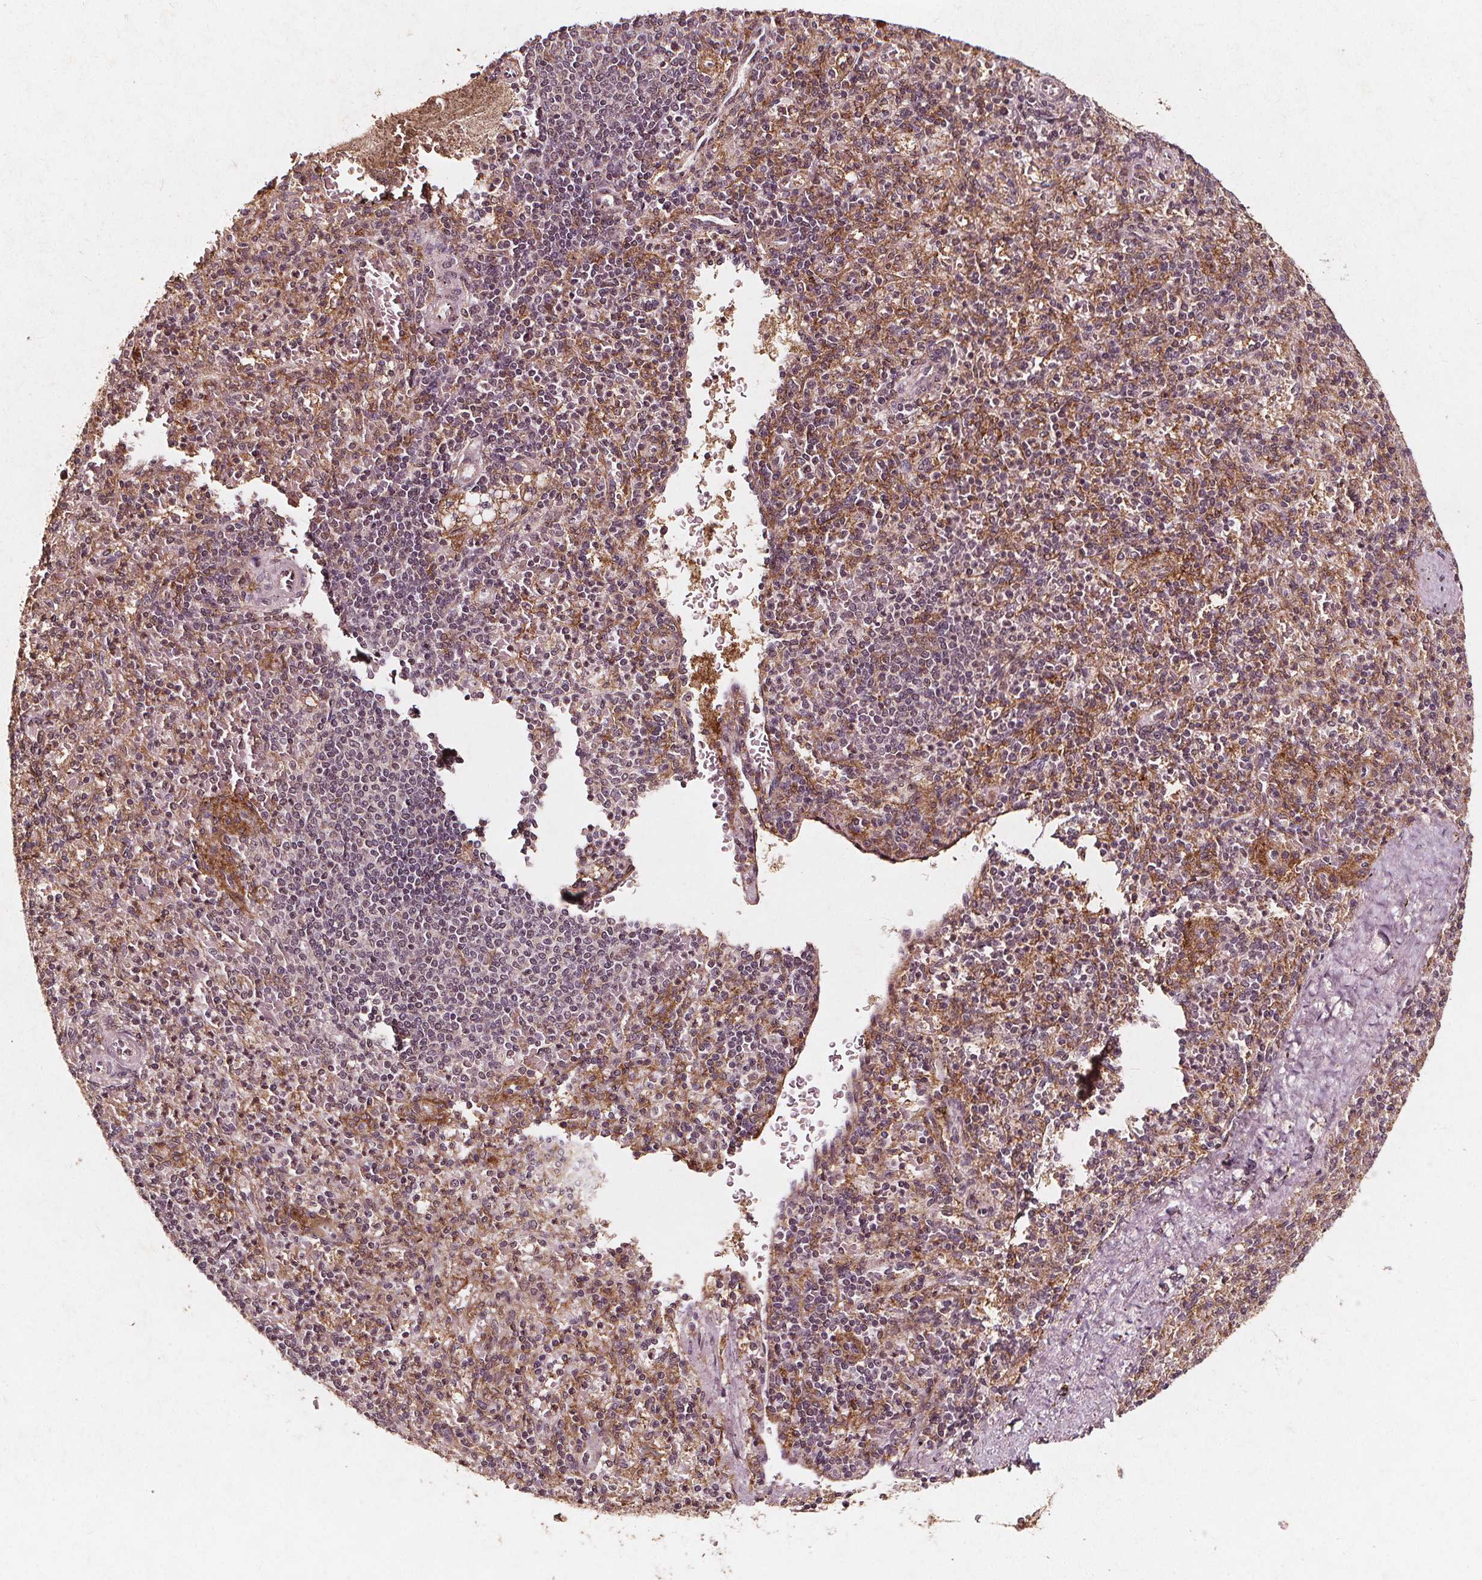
{"staining": {"intensity": "moderate", "quantity": "<25%", "location": "cytoplasmic/membranous"}, "tissue": "spleen", "cell_type": "Cells in red pulp", "image_type": "normal", "snomed": [{"axis": "morphology", "description": "Normal tissue, NOS"}, {"axis": "topography", "description": "Spleen"}], "caption": "This micrograph demonstrates unremarkable spleen stained with IHC to label a protein in brown. The cytoplasmic/membranous of cells in red pulp show moderate positivity for the protein. Nuclei are counter-stained blue.", "gene": "ABCA1", "patient": {"sex": "female", "age": 74}}